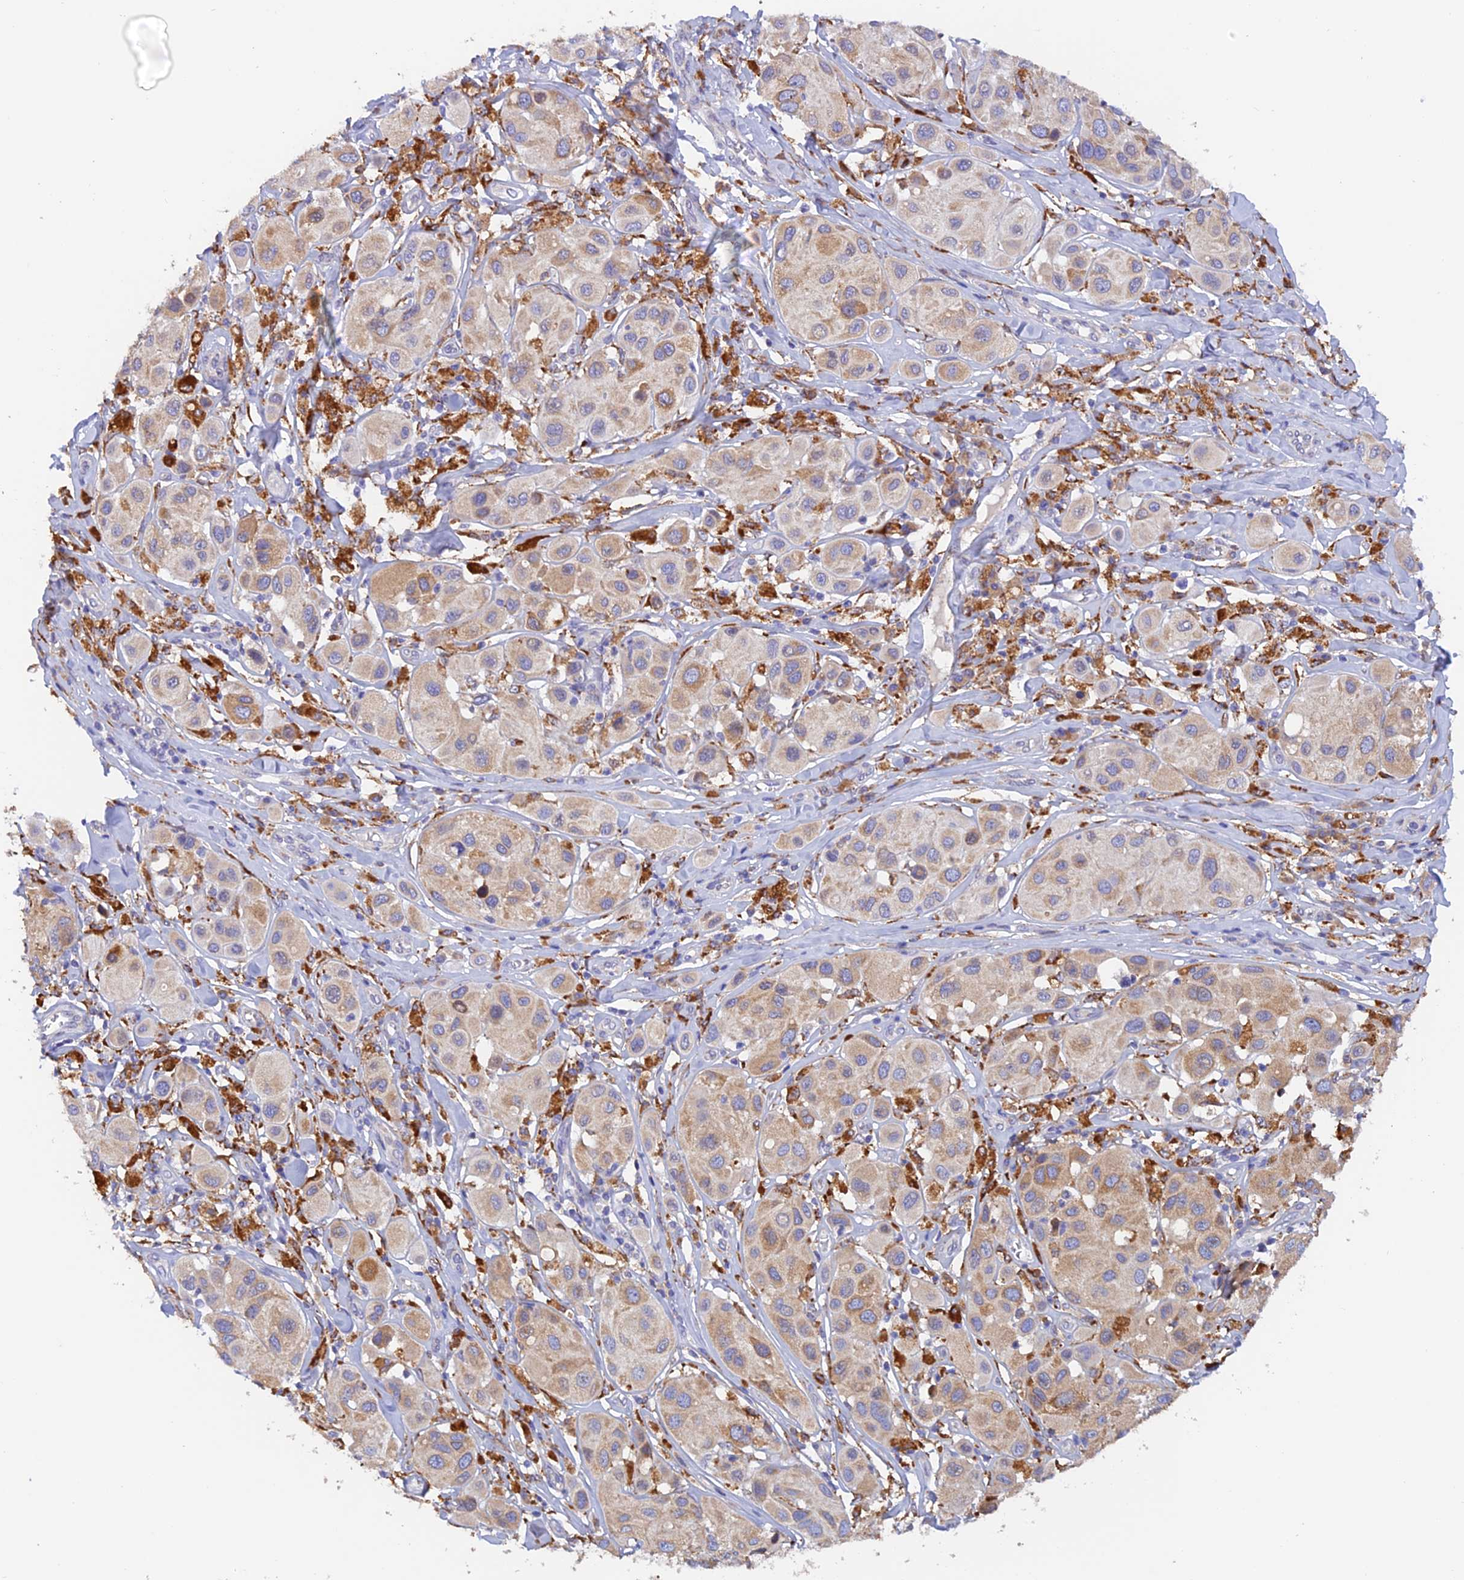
{"staining": {"intensity": "moderate", "quantity": "<25%", "location": "cytoplasmic/membranous"}, "tissue": "melanoma", "cell_type": "Tumor cells", "image_type": "cancer", "snomed": [{"axis": "morphology", "description": "Malignant melanoma, Metastatic site"}, {"axis": "topography", "description": "Skin"}], "caption": "Melanoma tissue shows moderate cytoplasmic/membranous staining in approximately <25% of tumor cells (DAB IHC, brown staining for protein, blue staining for nuclei).", "gene": "VKORC1", "patient": {"sex": "male", "age": 41}}